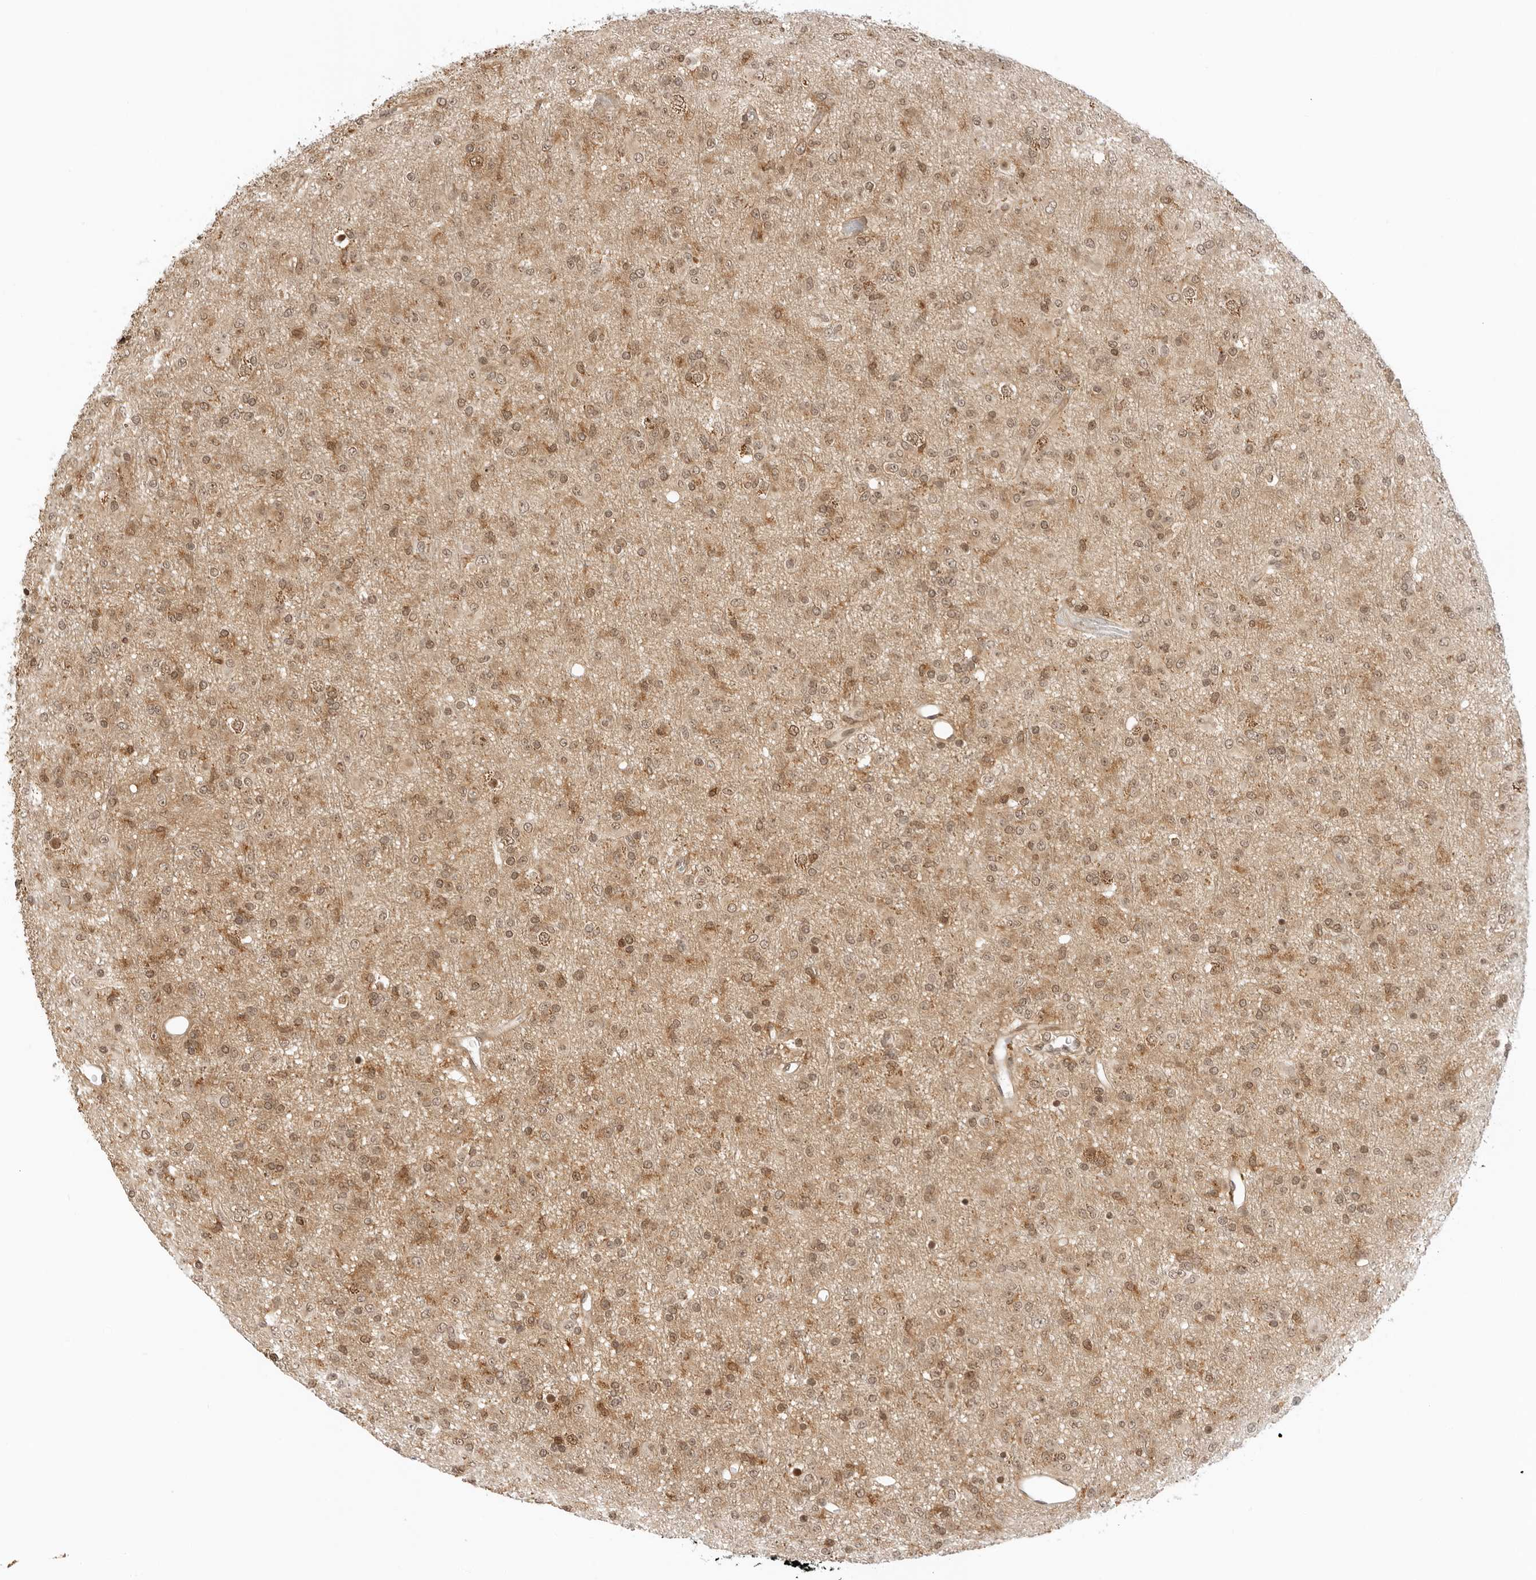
{"staining": {"intensity": "moderate", "quantity": ">75%", "location": "nuclear"}, "tissue": "glioma", "cell_type": "Tumor cells", "image_type": "cancer", "snomed": [{"axis": "morphology", "description": "Glioma, malignant, Low grade"}, {"axis": "topography", "description": "Brain"}], "caption": "Glioma stained with a protein marker displays moderate staining in tumor cells.", "gene": "RC3H1", "patient": {"sex": "male", "age": 65}}